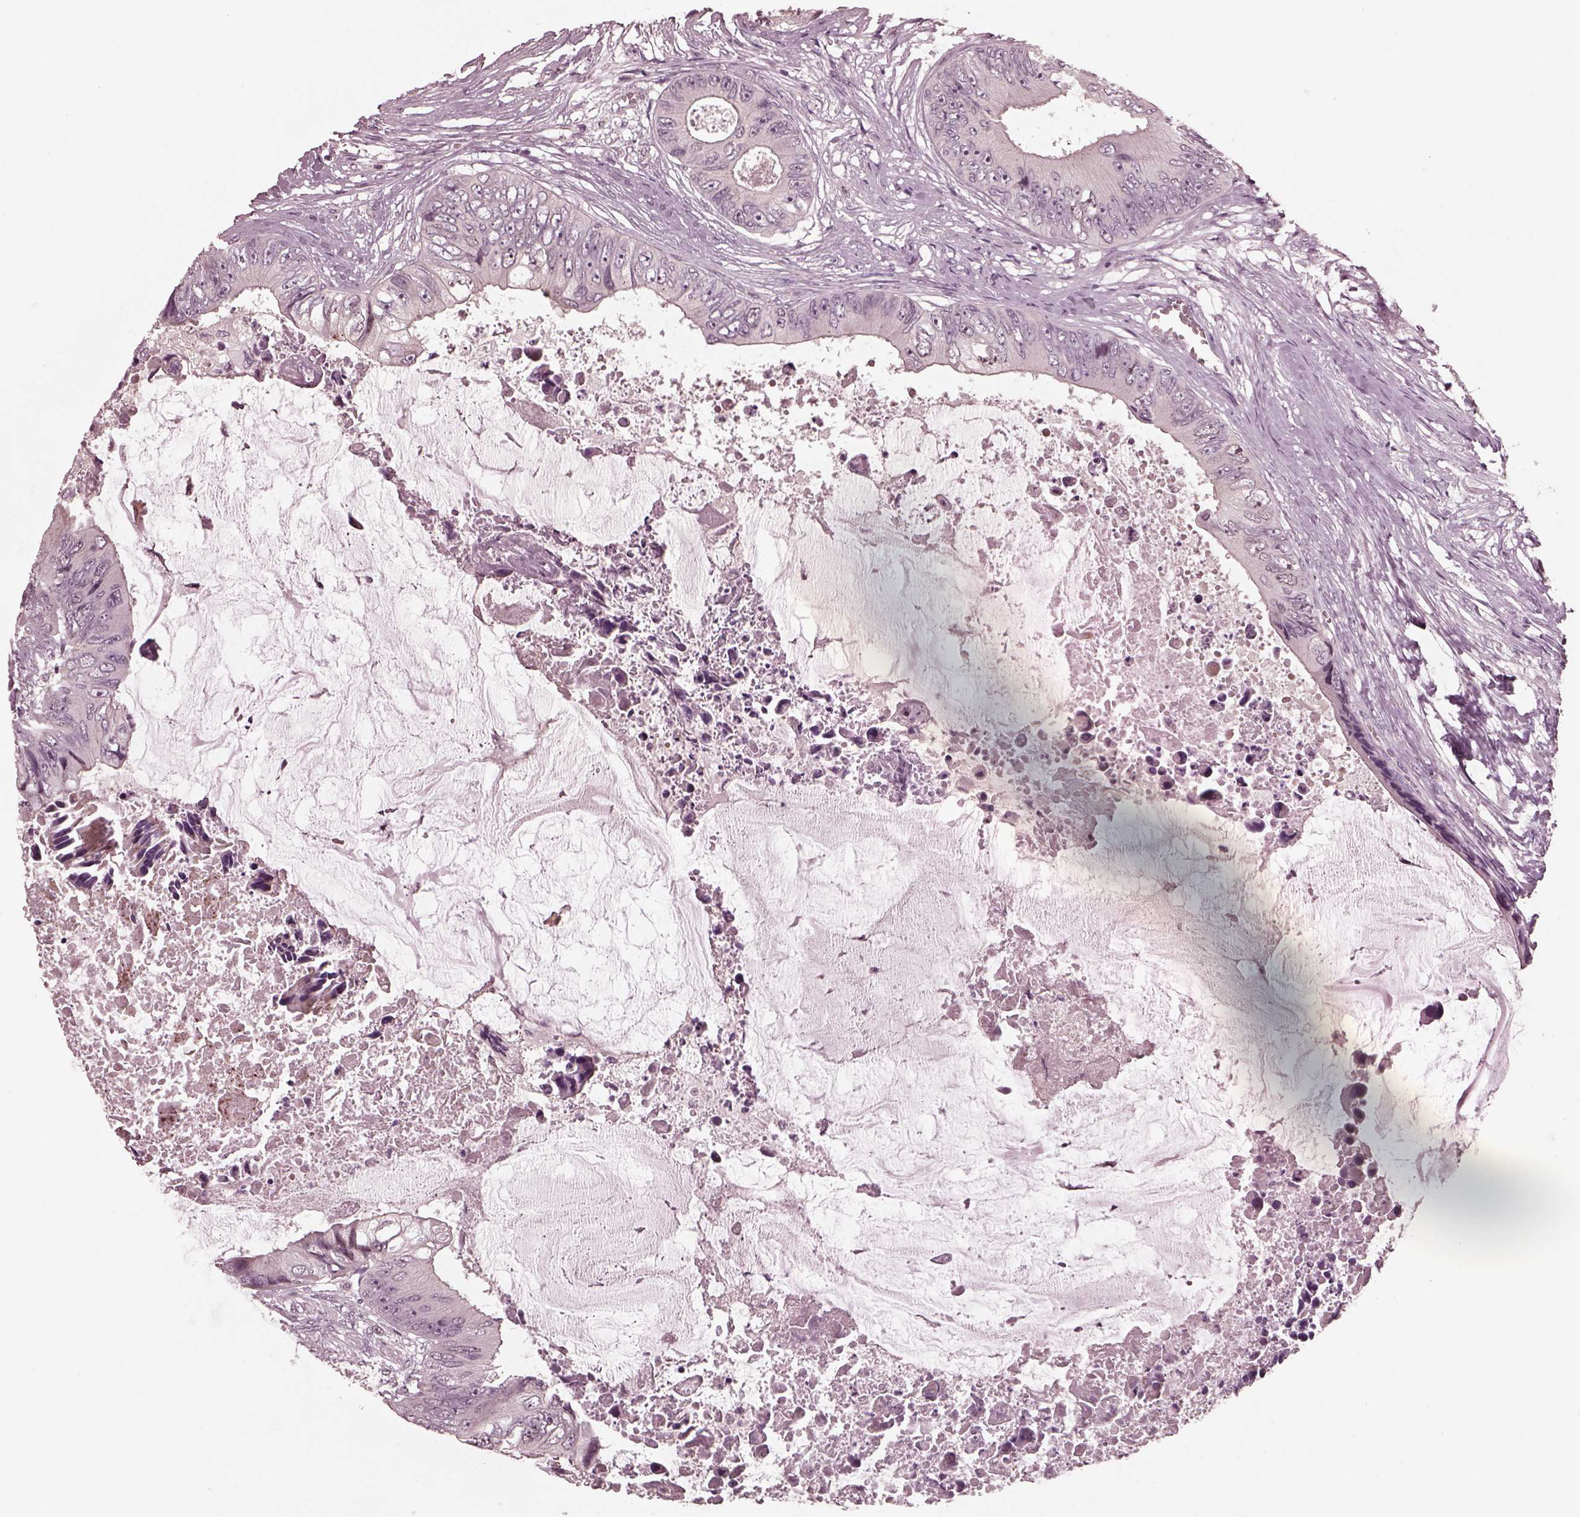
{"staining": {"intensity": "negative", "quantity": "none", "location": "none"}, "tissue": "colorectal cancer", "cell_type": "Tumor cells", "image_type": "cancer", "snomed": [{"axis": "morphology", "description": "Adenocarcinoma, NOS"}, {"axis": "topography", "description": "Rectum"}], "caption": "Human colorectal cancer stained for a protein using immunohistochemistry demonstrates no staining in tumor cells.", "gene": "SAXO1", "patient": {"sex": "male", "age": 63}}